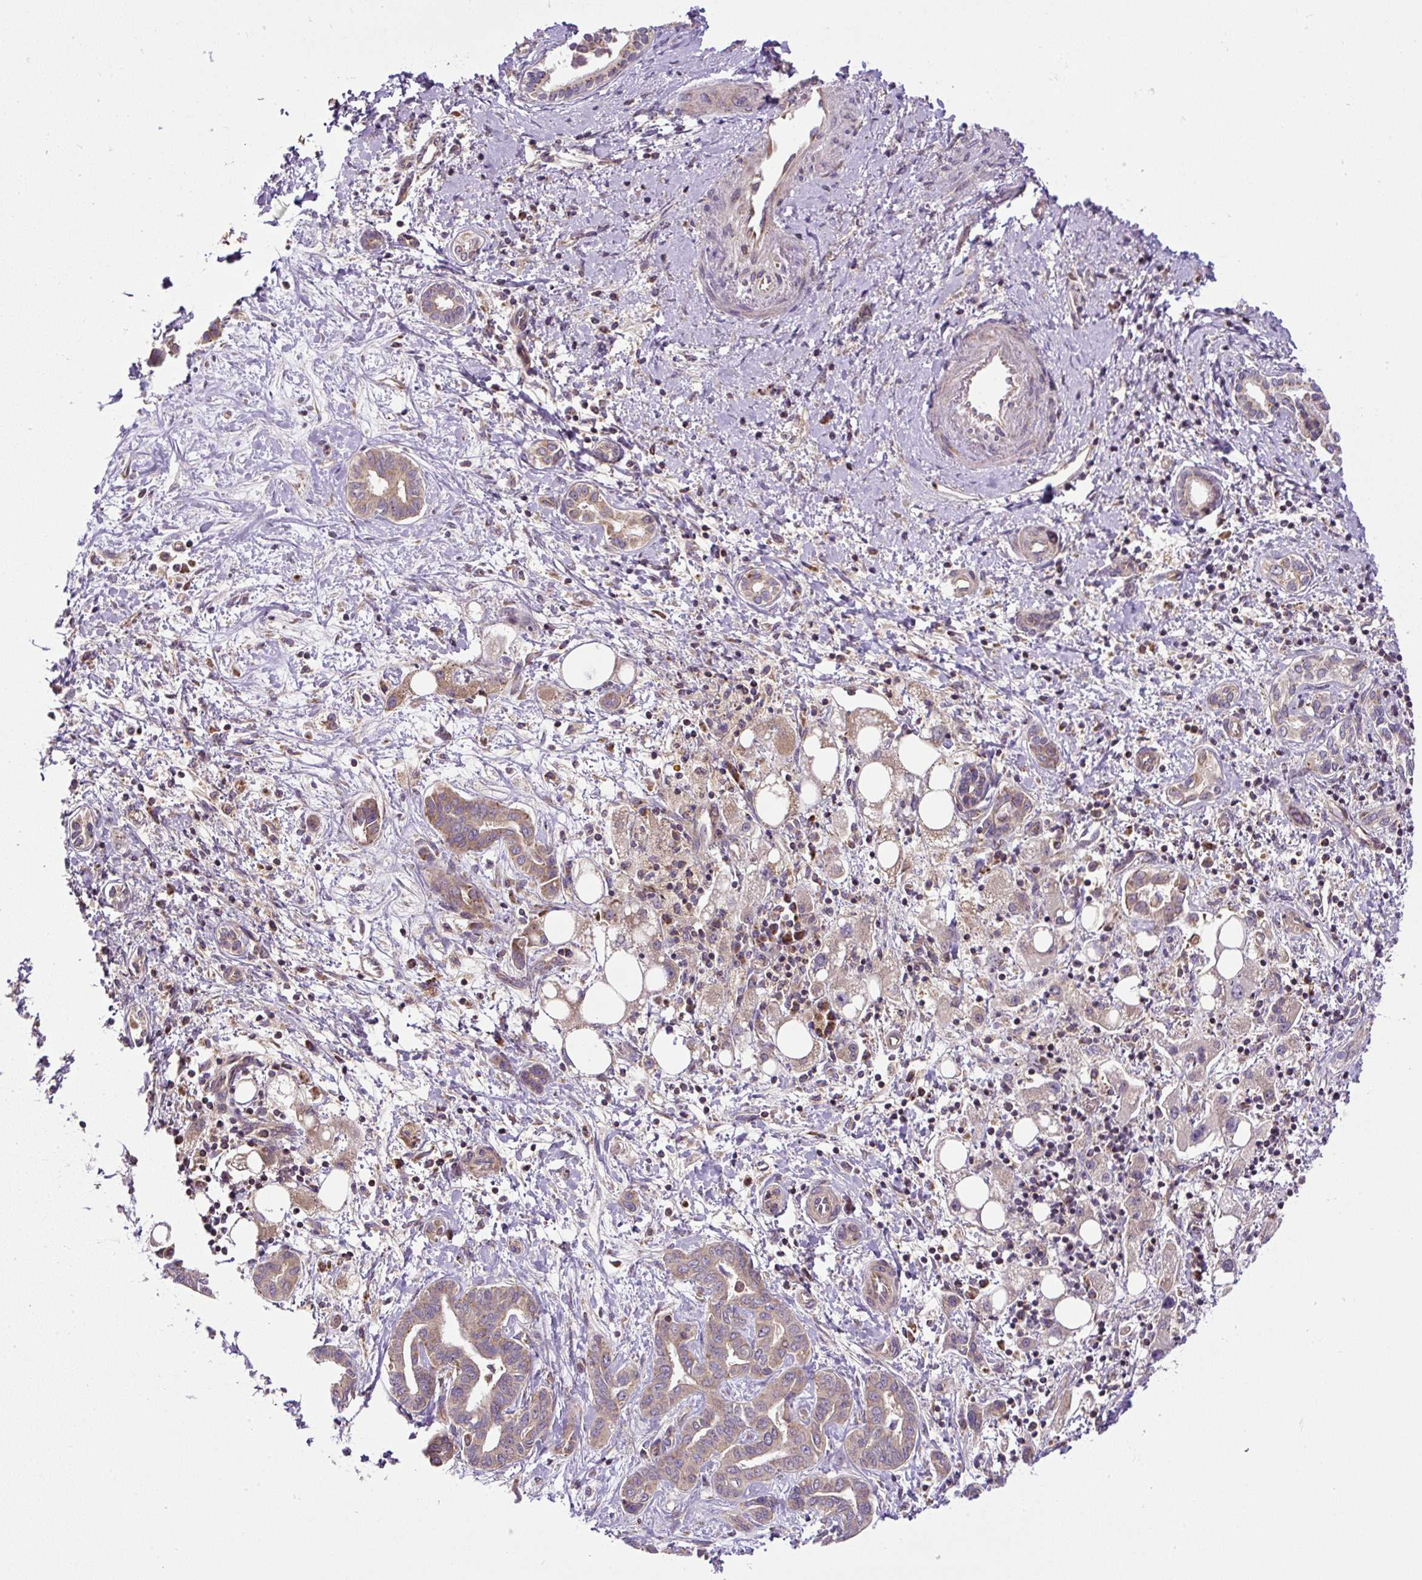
{"staining": {"intensity": "moderate", "quantity": "<25%", "location": "cytoplasmic/membranous"}, "tissue": "liver cancer", "cell_type": "Tumor cells", "image_type": "cancer", "snomed": [{"axis": "morphology", "description": "Cholangiocarcinoma"}, {"axis": "topography", "description": "Liver"}], "caption": "This is a histology image of immunohistochemistry staining of liver cancer (cholangiocarcinoma), which shows moderate expression in the cytoplasmic/membranous of tumor cells.", "gene": "ZNF547", "patient": {"sex": "female", "age": 77}}